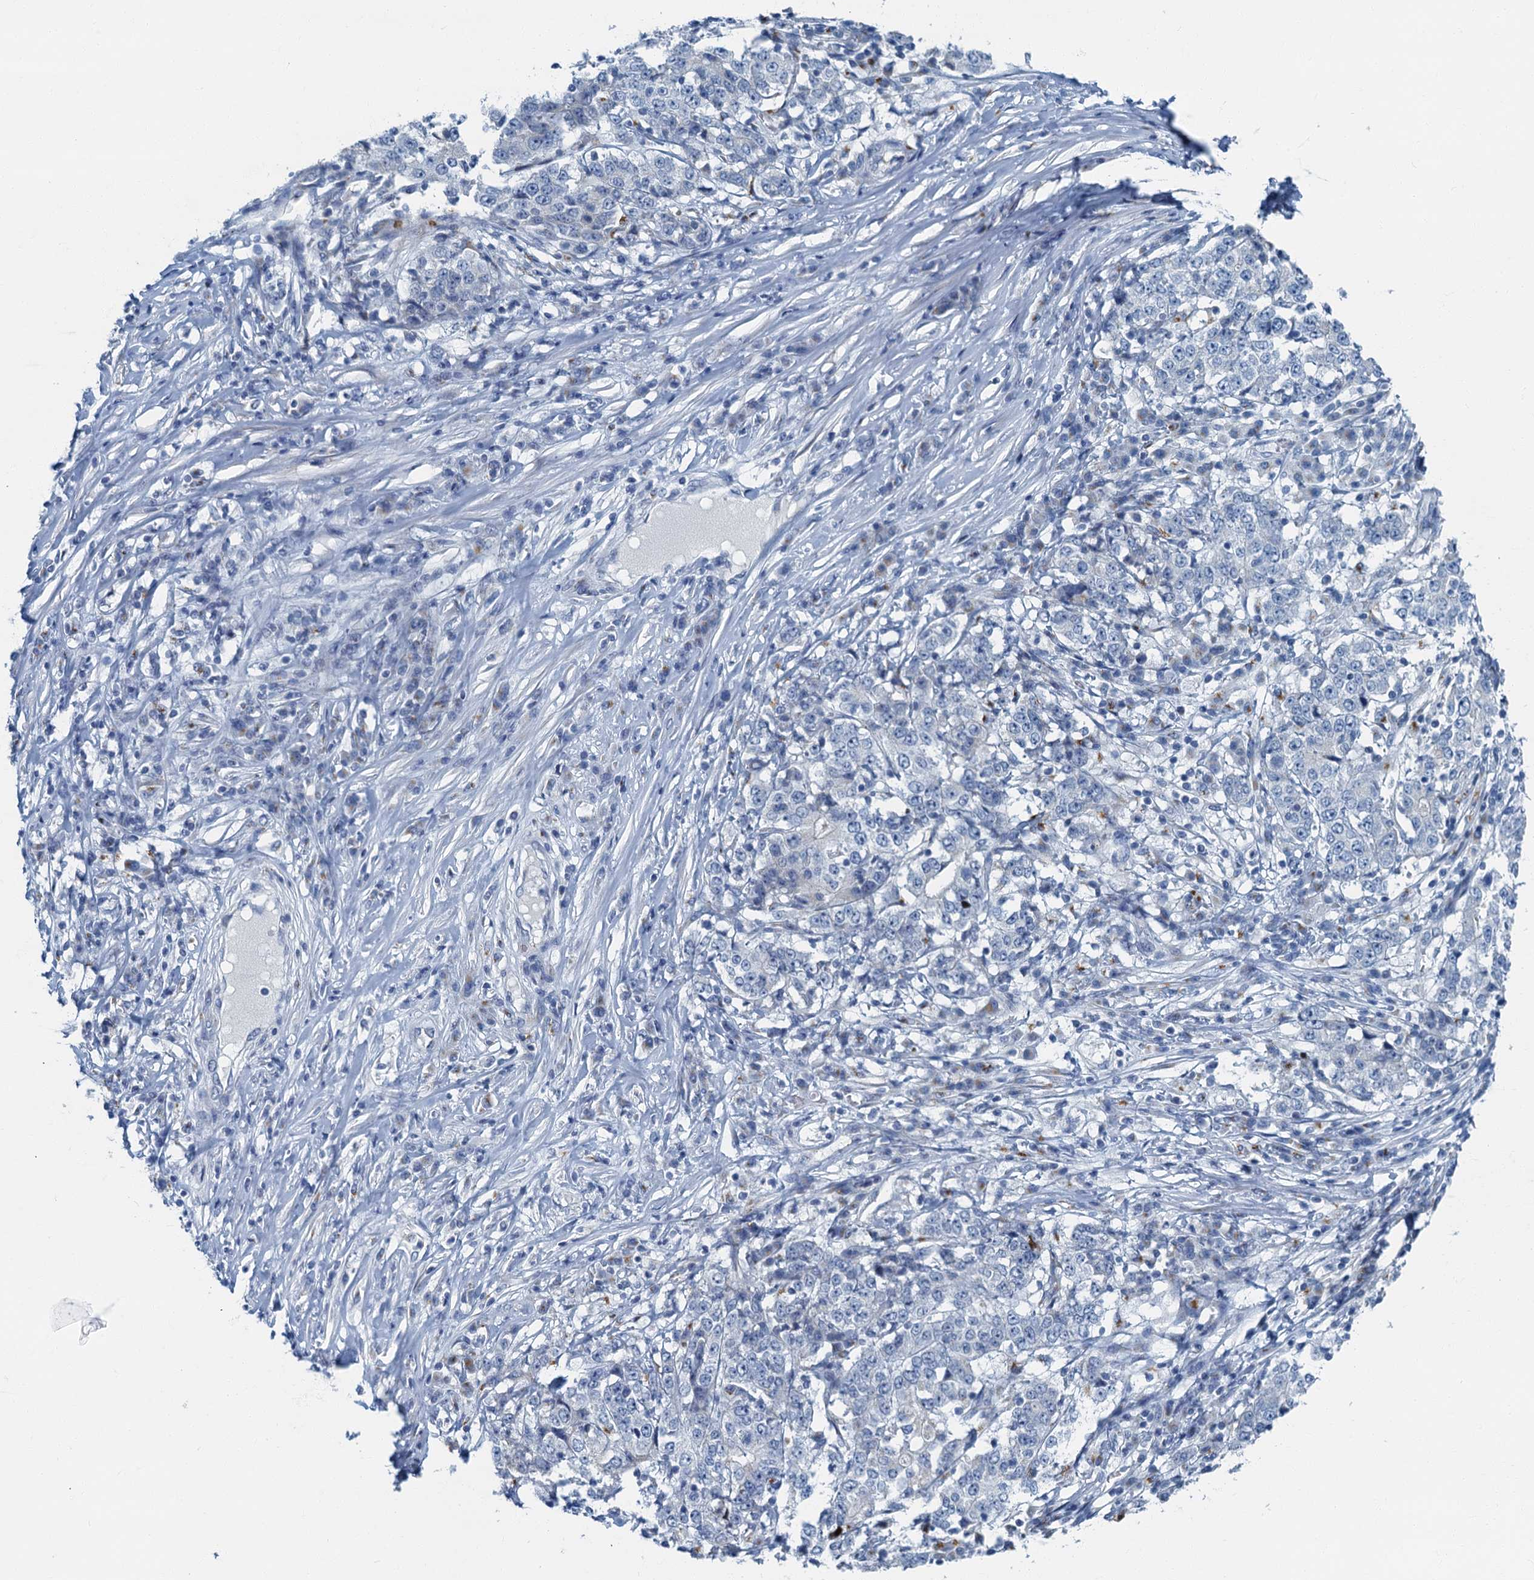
{"staining": {"intensity": "negative", "quantity": "none", "location": "none"}, "tissue": "stomach cancer", "cell_type": "Tumor cells", "image_type": "cancer", "snomed": [{"axis": "morphology", "description": "Adenocarcinoma, NOS"}, {"axis": "topography", "description": "Stomach"}], "caption": "Immunohistochemistry of human stomach cancer displays no staining in tumor cells. (Immunohistochemistry, brightfield microscopy, high magnification).", "gene": "LYPD3", "patient": {"sex": "male", "age": 59}}